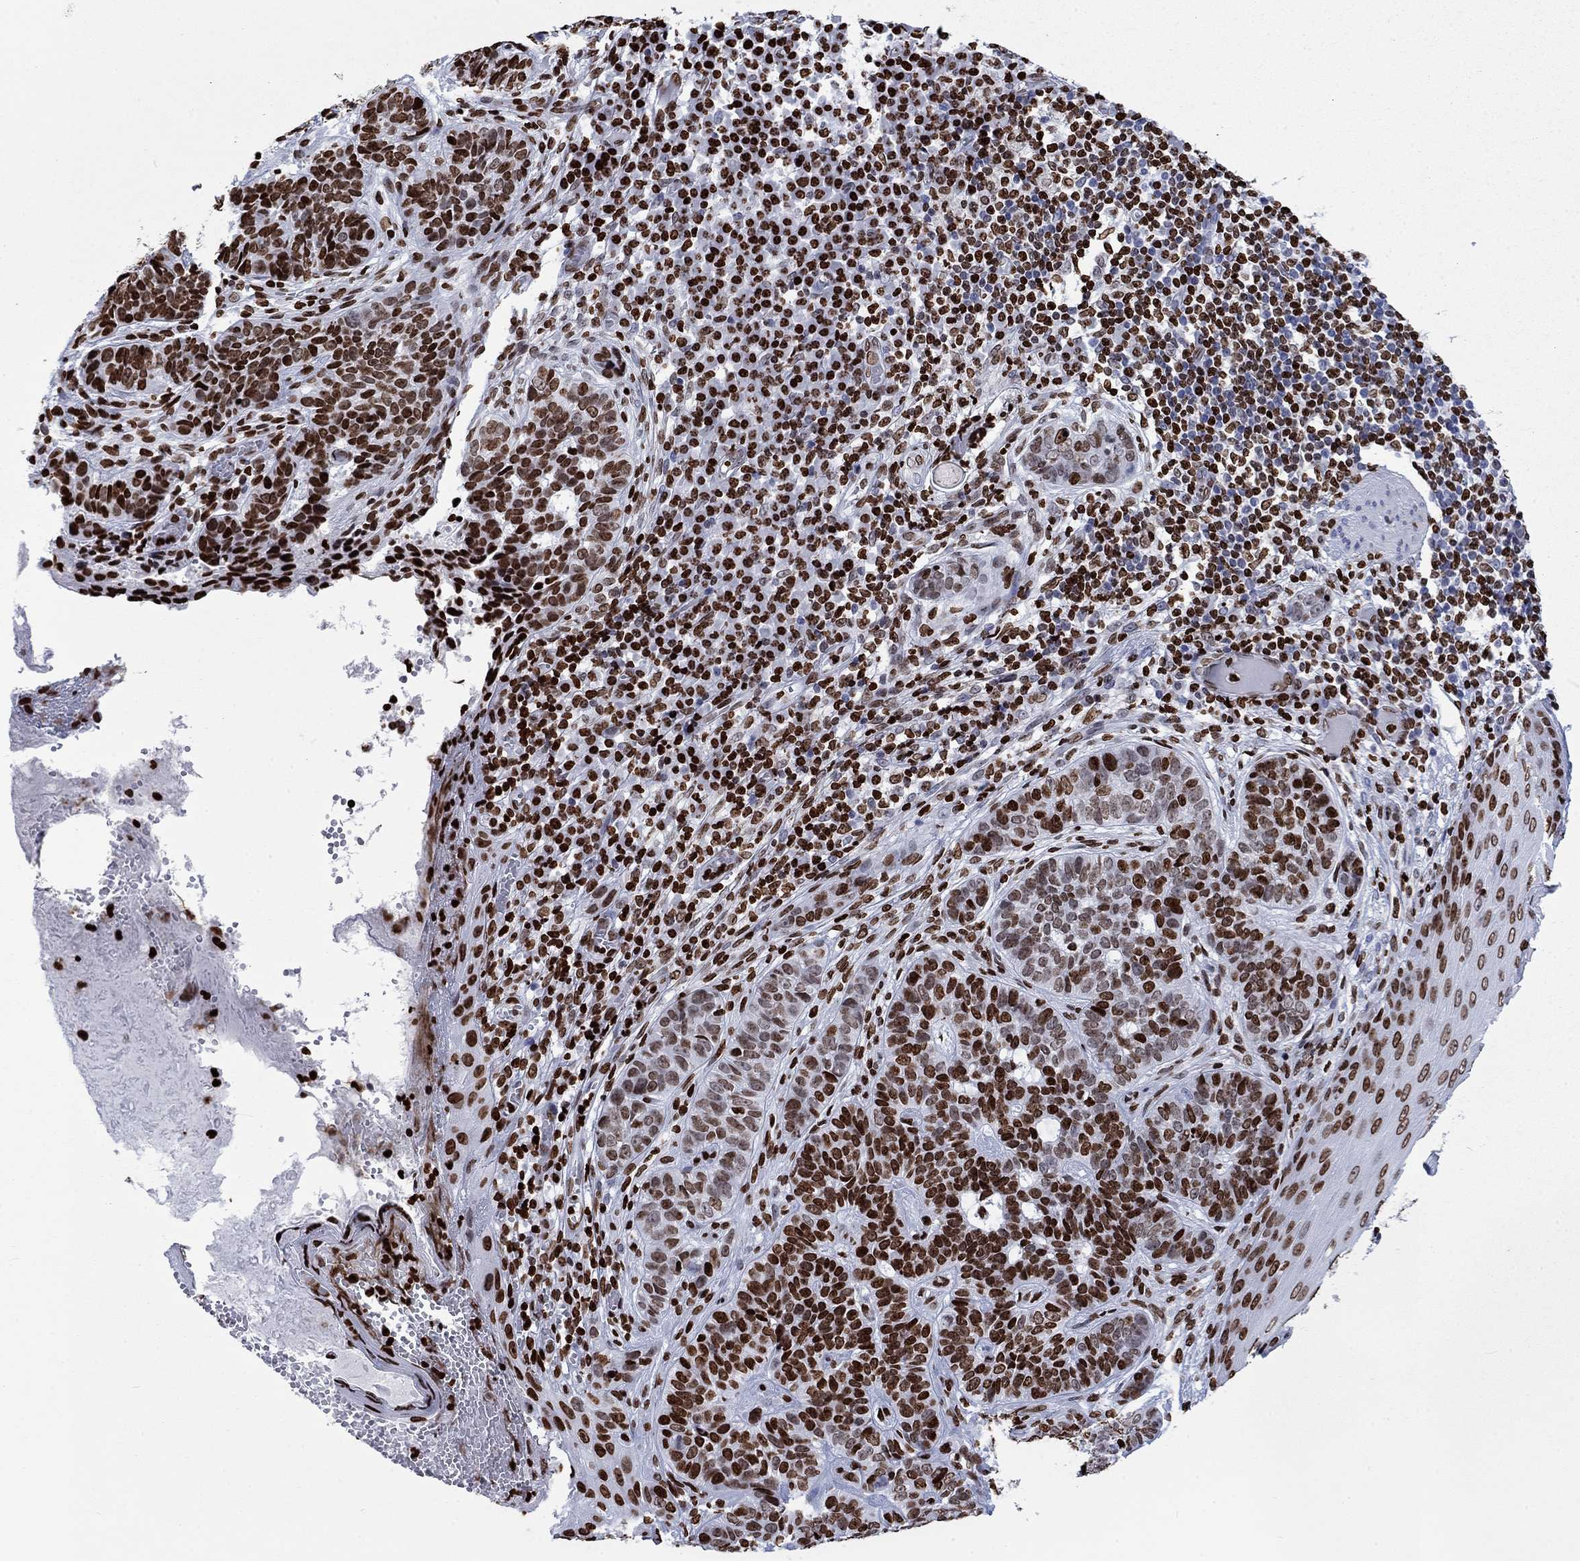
{"staining": {"intensity": "strong", "quantity": ">75%", "location": "nuclear"}, "tissue": "skin cancer", "cell_type": "Tumor cells", "image_type": "cancer", "snomed": [{"axis": "morphology", "description": "Basal cell carcinoma"}, {"axis": "topography", "description": "Skin"}], "caption": "Tumor cells exhibit strong nuclear staining in about >75% of cells in skin cancer (basal cell carcinoma).", "gene": "H1-5", "patient": {"sex": "female", "age": 69}}